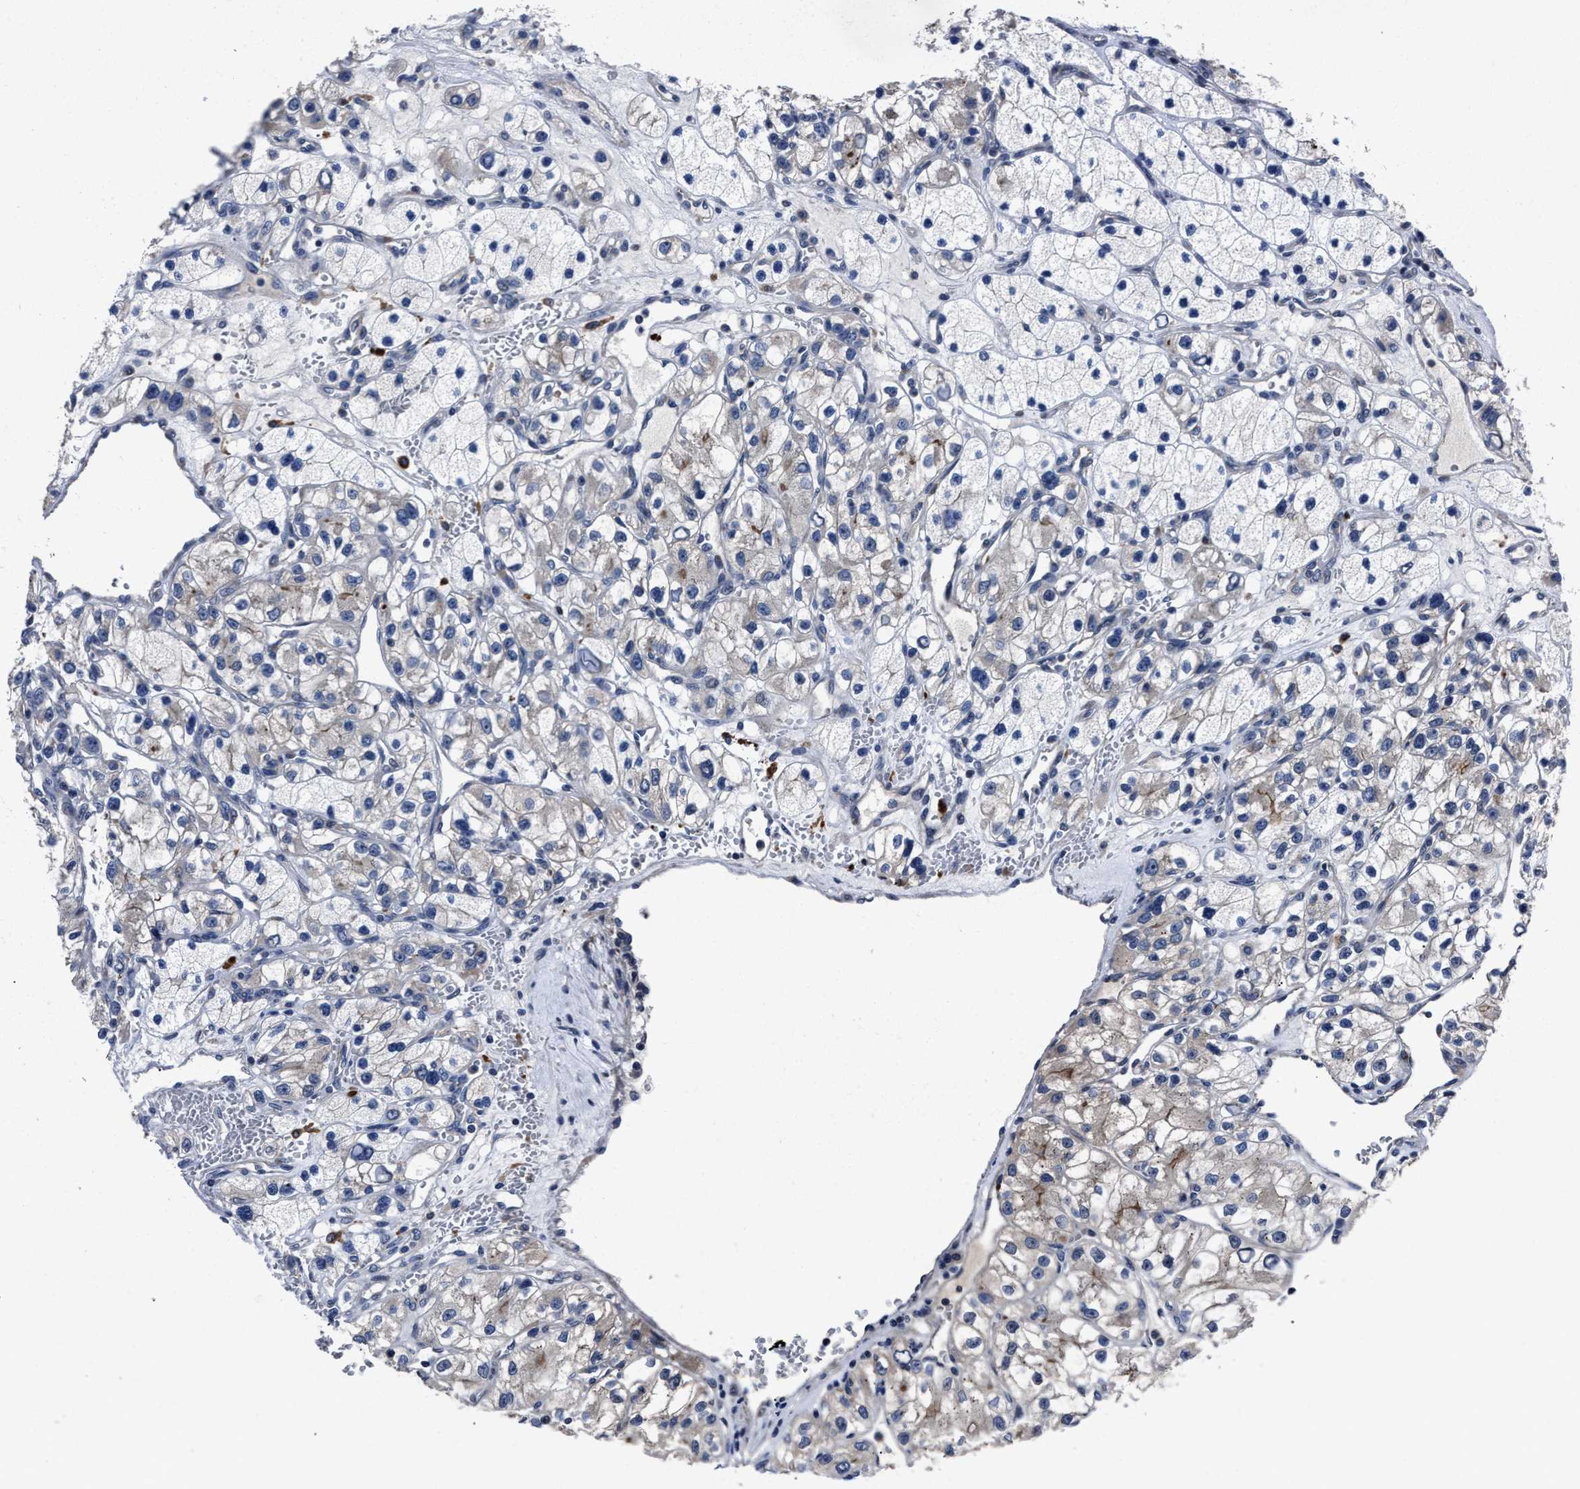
{"staining": {"intensity": "weak", "quantity": "<25%", "location": "cytoplasmic/membranous"}, "tissue": "renal cancer", "cell_type": "Tumor cells", "image_type": "cancer", "snomed": [{"axis": "morphology", "description": "Adenocarcinoma, NOS"}, {"axis": "topography", "description": "Kidney"}], "caption": "Tumor cells show no significant expression in renal adenocarcinoma.", "gene": "RSBN1L", "patient": {"sex": "female", "age": 57}}